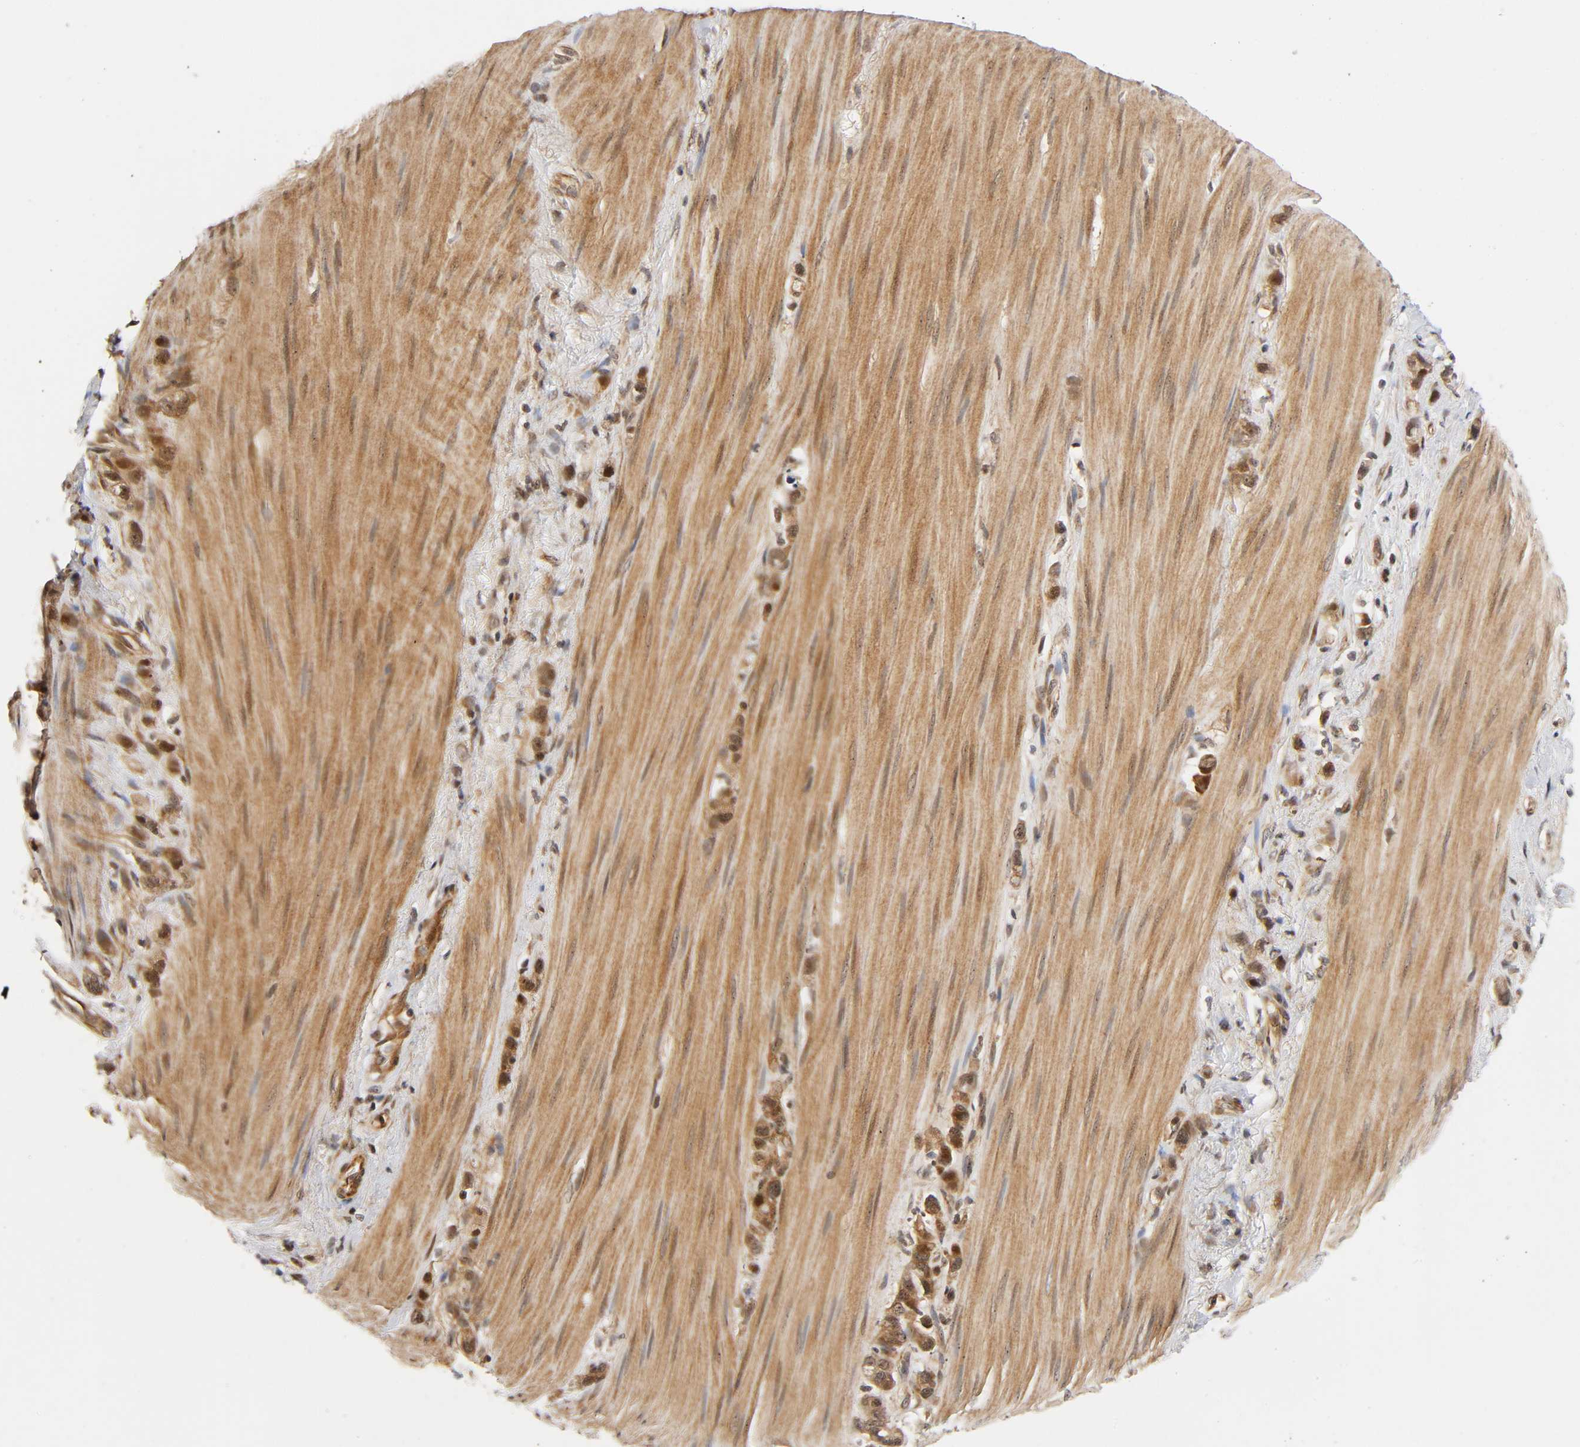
{"staining": {"intensity": "moderate", "quantity": ">75%", "location": "cytoplasmic/membranous"}, "tissue": "stomach cancer", "cell_type": "Tumor cells", "image_type": "cancer", "snomed": [{"axis": "morphology", "description": "Normal tissue, NOS"}, {"axis": "morphology", "description": "Adenocarcinoma, NOS"}, {"axis": "morphology", "description": "Adenocarcinoma, High grade"}, {"axis": "topography", "description": "Stomach, upper"}, {"axis": "topography", "description": "Stomach"}], "caption": "High-power microscopy captured an immunohistochemistry histopathology image of stomach high-grade adenocarcinoma, revealing moderate cytoplasmic/membranous staining in about >75% of tumor cells. Using DAB (3,3'-diaminobenzidine) (brown) and hematoxylin (blue) stains, captured at high magnification using brightfield microscopy.", "gene": "IQCJ-SCHIP1", "patient": {"sex": "female", "age": 65}}